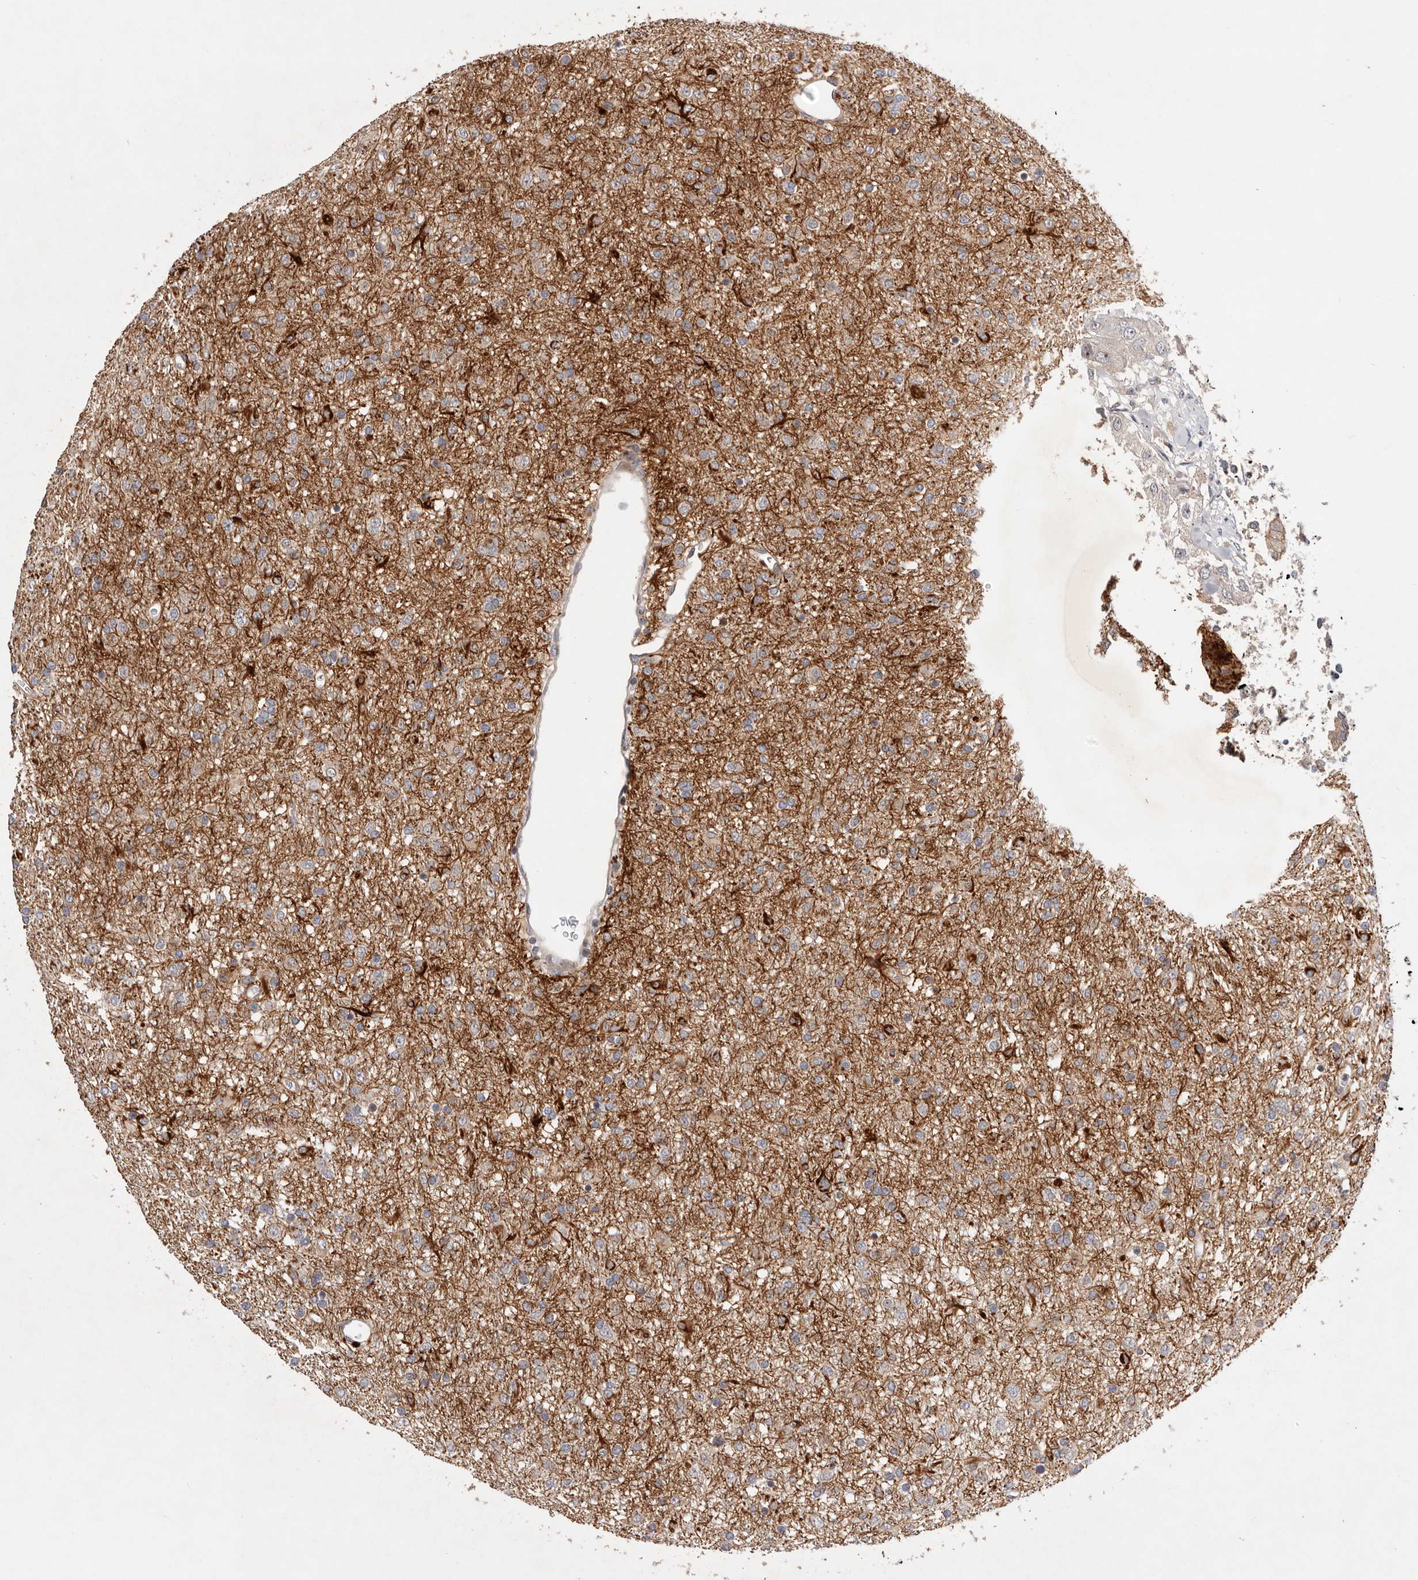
{"staining": {"intensity": "weak", "quantity": "25%-75%", "location": "cytoplasmic/membranous"}, "tissue": "glioma", "cell_type": "Tumor cells", "image_type": "cancer", "snomed": [{"axis": "morphology", "description": "Glioma, malignant, Low grade"}, {"axis": "topography", "description": "Brain"}], "caption": "Immunohistochemical staining of human glioma demonstrates weak cytoplasmic/membranous protein staining in approximately 25%-75% of tumor cells.", "gene": "DOP1A", "patient": {"sex": "male", "age": 65}}